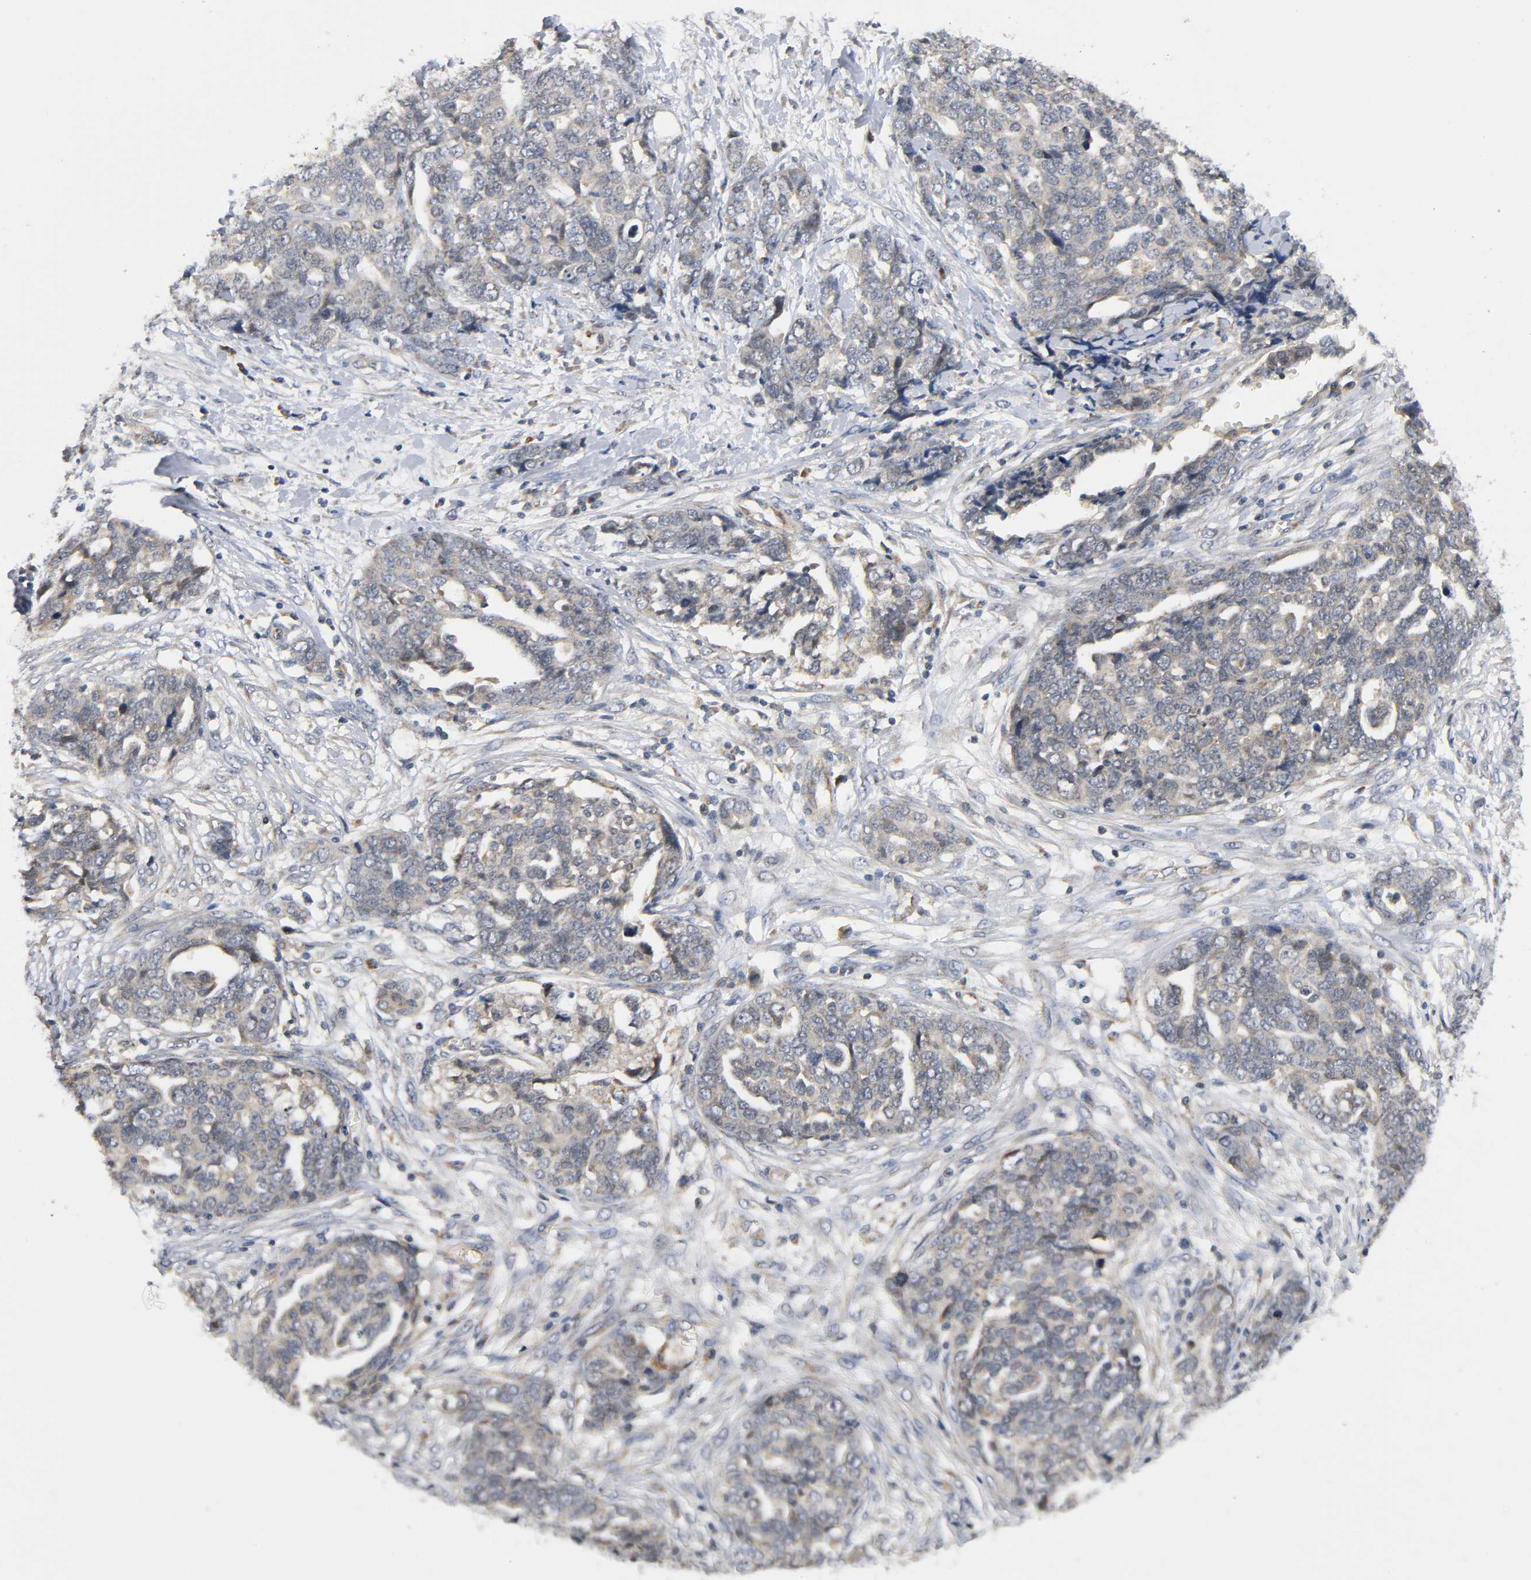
{"staining": {"intensity": "weak", "quantity": ">75%", "location": "cytoplasmic/membranous"}, "tissue": "ovarian cancer", "cell_type": "Tumor cells", "image_type": "cancer", "snomed": [{"axis": "morphology", "description": "Normal tissue, NOS"}, {"axis": "morphology", "description": "Cystadenocarcinoma, serous, NOS"}, {"axis": "topography", "description": "Fallopian tube"}, {"axis": "topography", "description": "Ovary"}], "caption": "Weak cytoplasmic/membranous expression is seen in about >75% of tumor cells in ovarian cancer.", "gene": "NRP1", "patient": {"sex": "female", "age": 56}}